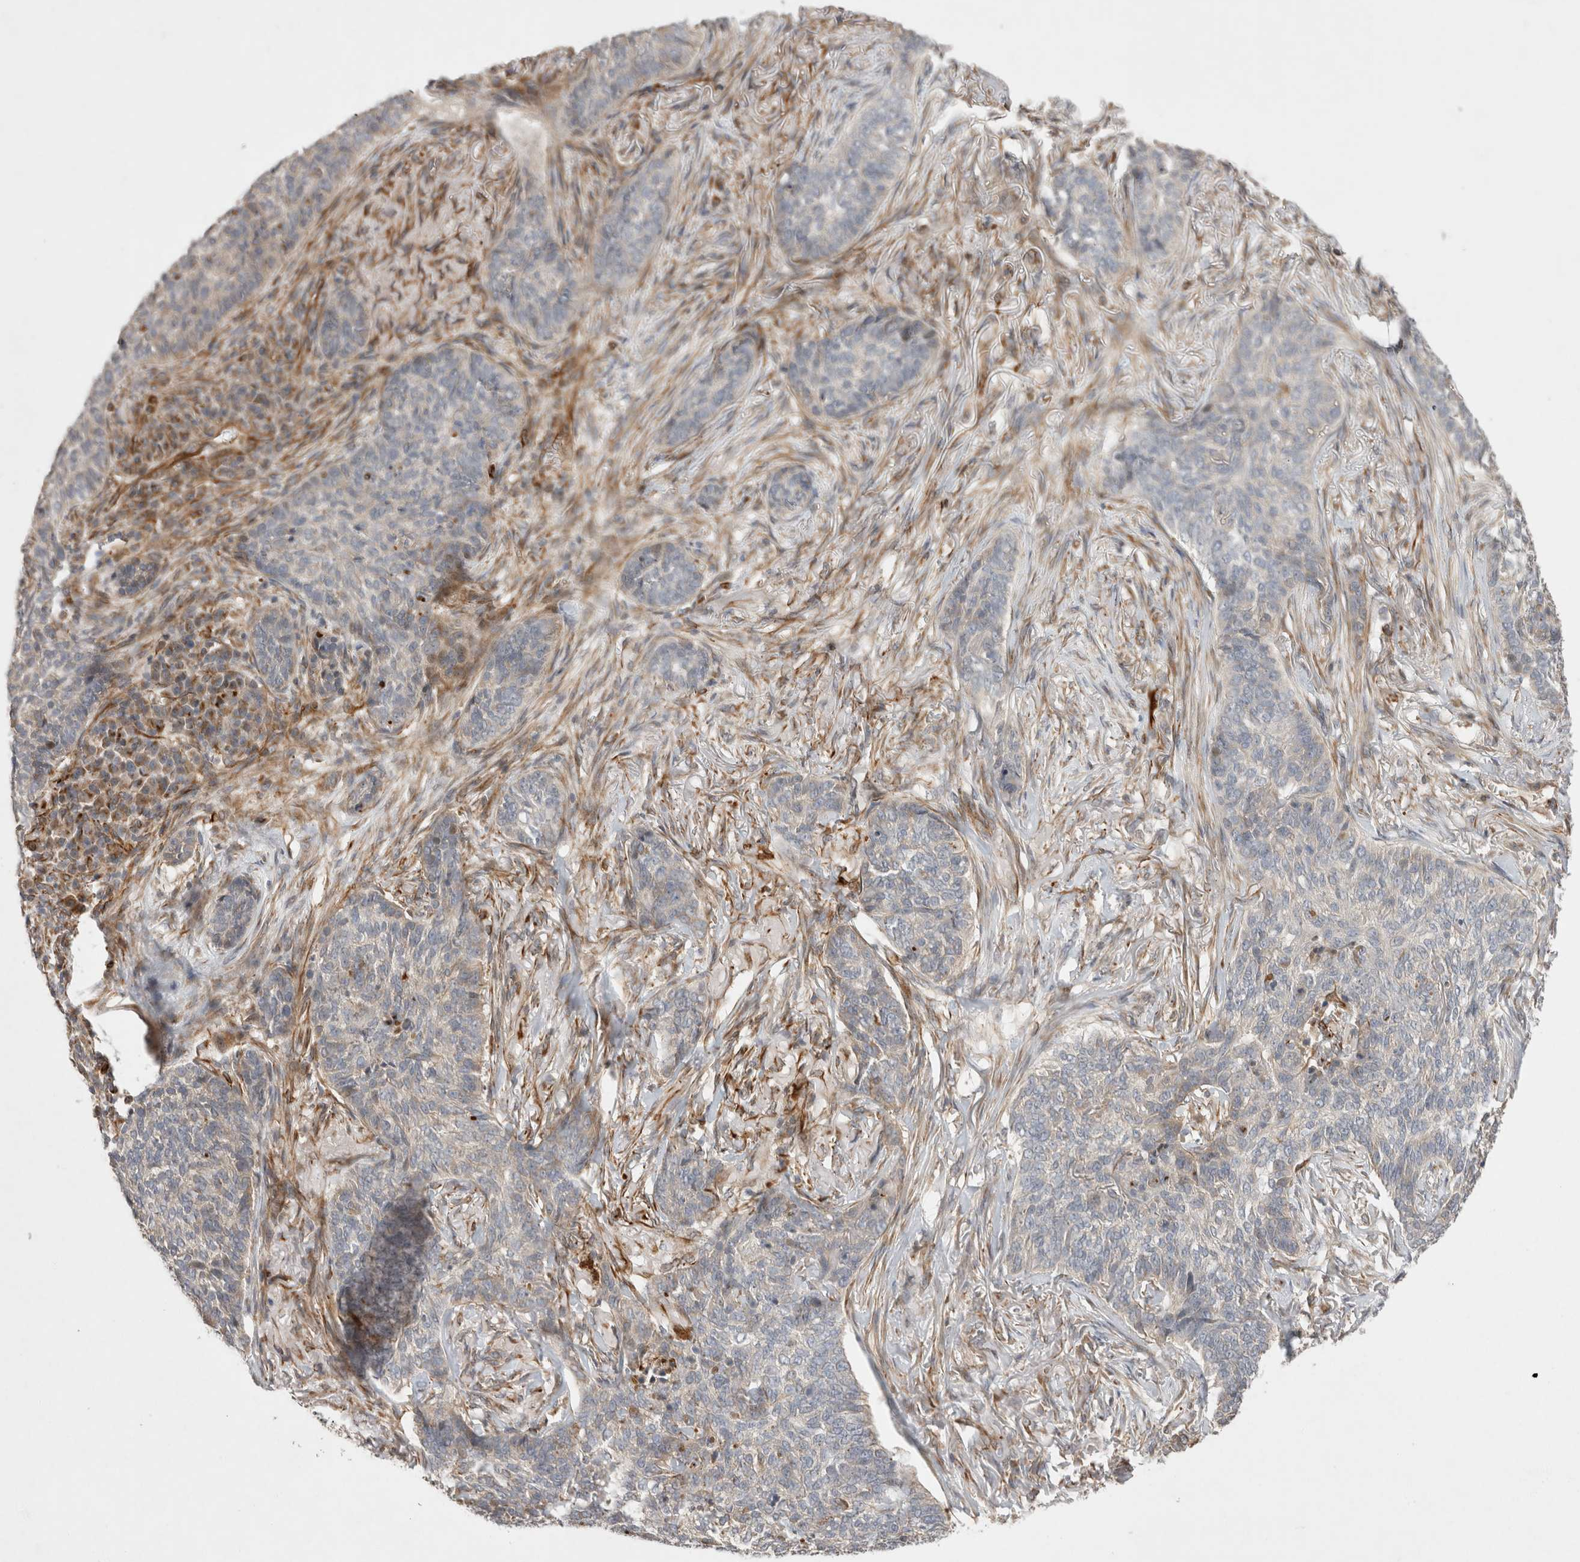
{"staining": {"intensity": "weak", "quantity": "<25%", "location": "cytoplasmic/membranous"}, "tissue": "skin cancer", "cell_type": "Tumor cells", "image_type": "cancer", "snomed": [{"axis": "morphology", "description": "Basal cell carcinoma"}, {"axis": "topography", "description": "Skin"}], "caption": "Skin cancer (basal cell carcinoma) was stained to show a protein in brown. There is no significant staining in tumor cells.", "gene": "NMU", "patient": {"sex": "male", "age": 85}}